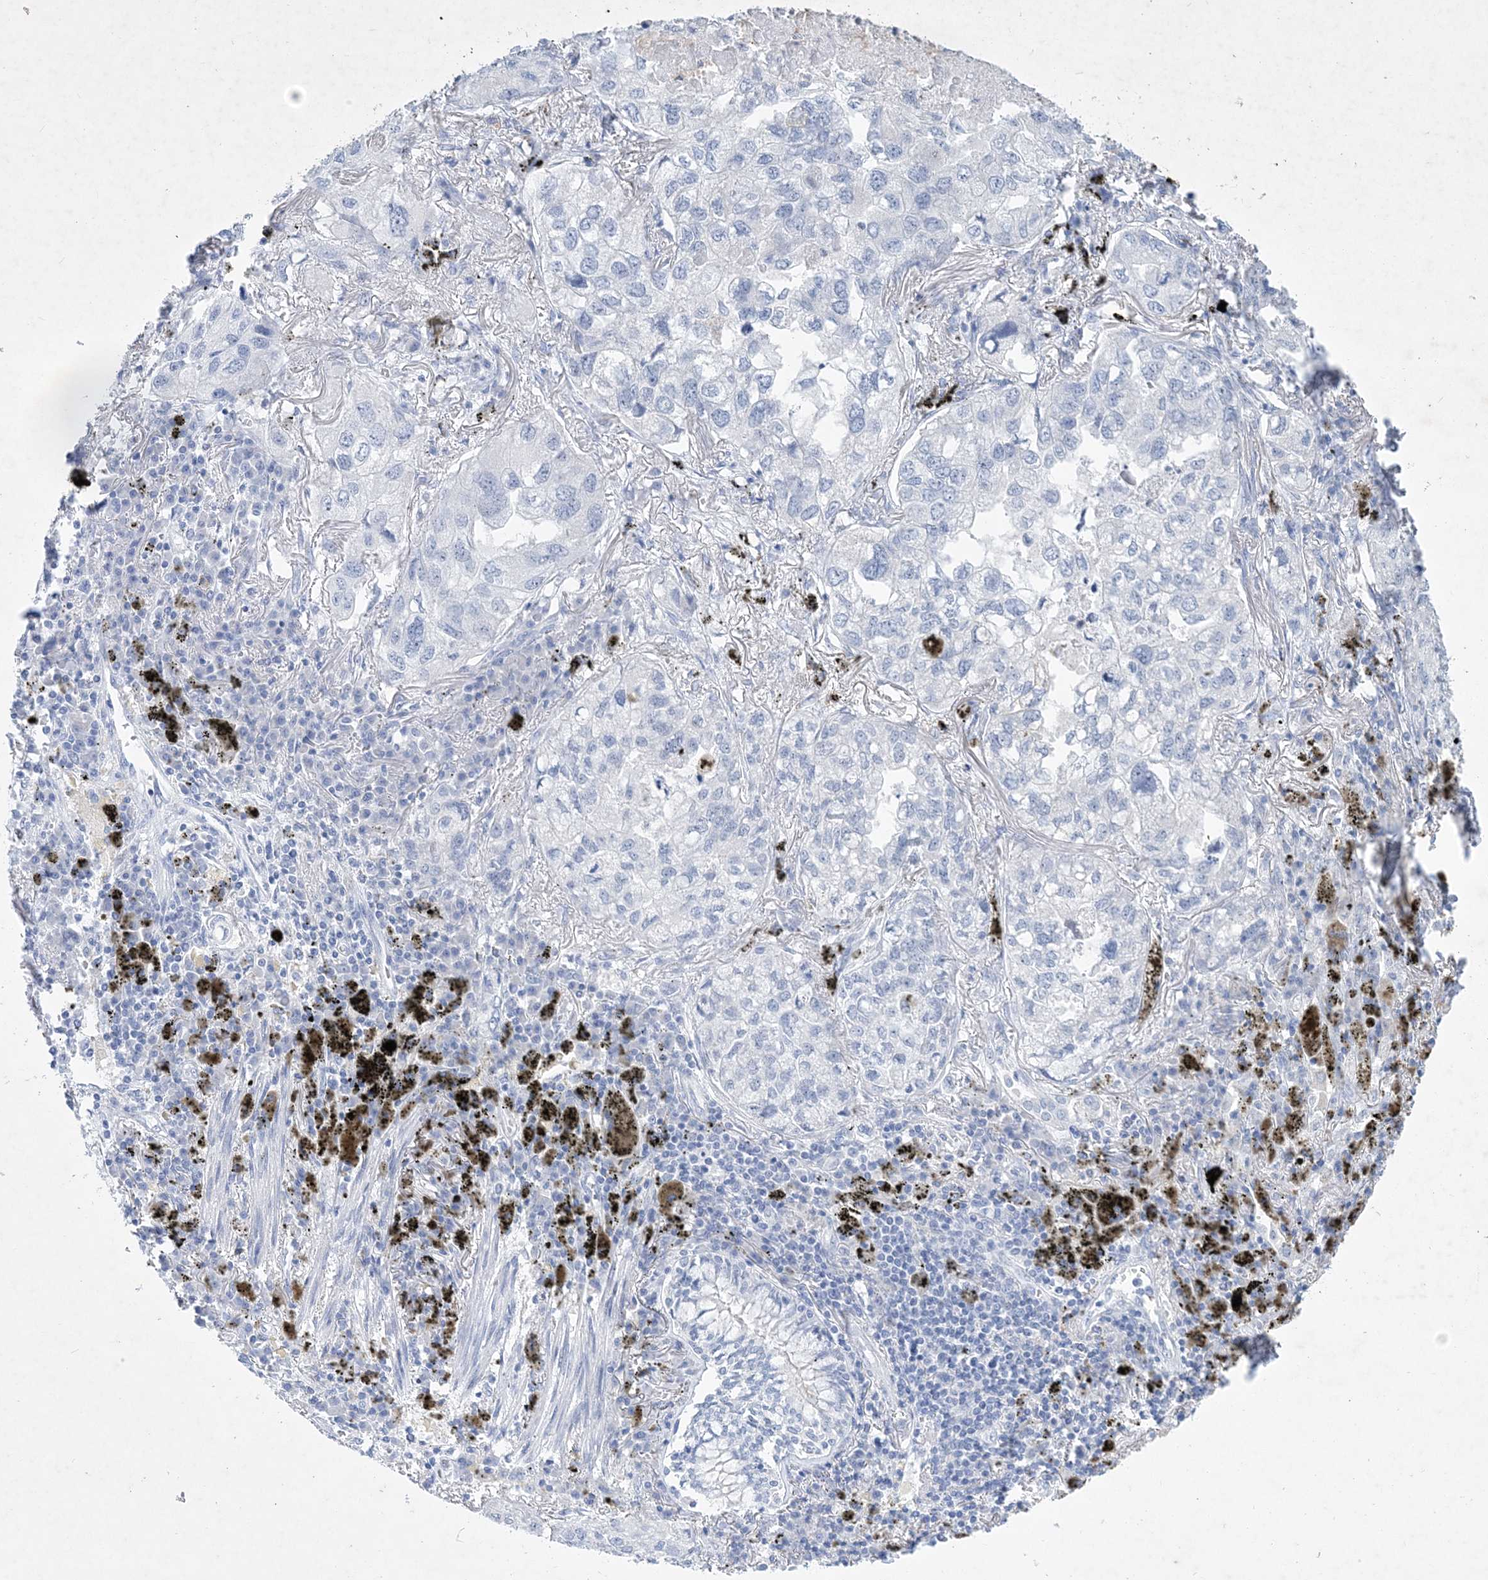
{"staining": {"intensity": "negative", "quantity": "none", "location": "none"}, "tissue": "lung cancer", "cell_type": "Tumor cells", "image_type": "cancer", "snomed": [{"axis": "morphology", "description": "Adenocarcinoma, NOS"}, {"axis": "topography", "description": "Lung"}], "caption": "Immunohistochemical staining of human adenocarcinoma (lung) shows no significant positivity in tumor cells. (Stains: DAB (3,3'-diaminobenzidine) IHC with hematoxylin counter stain, Microscopy: brightfield microscopy at high magnification).", "gene": "COPS8", "patient": {"sex": "male", "age": 65}}